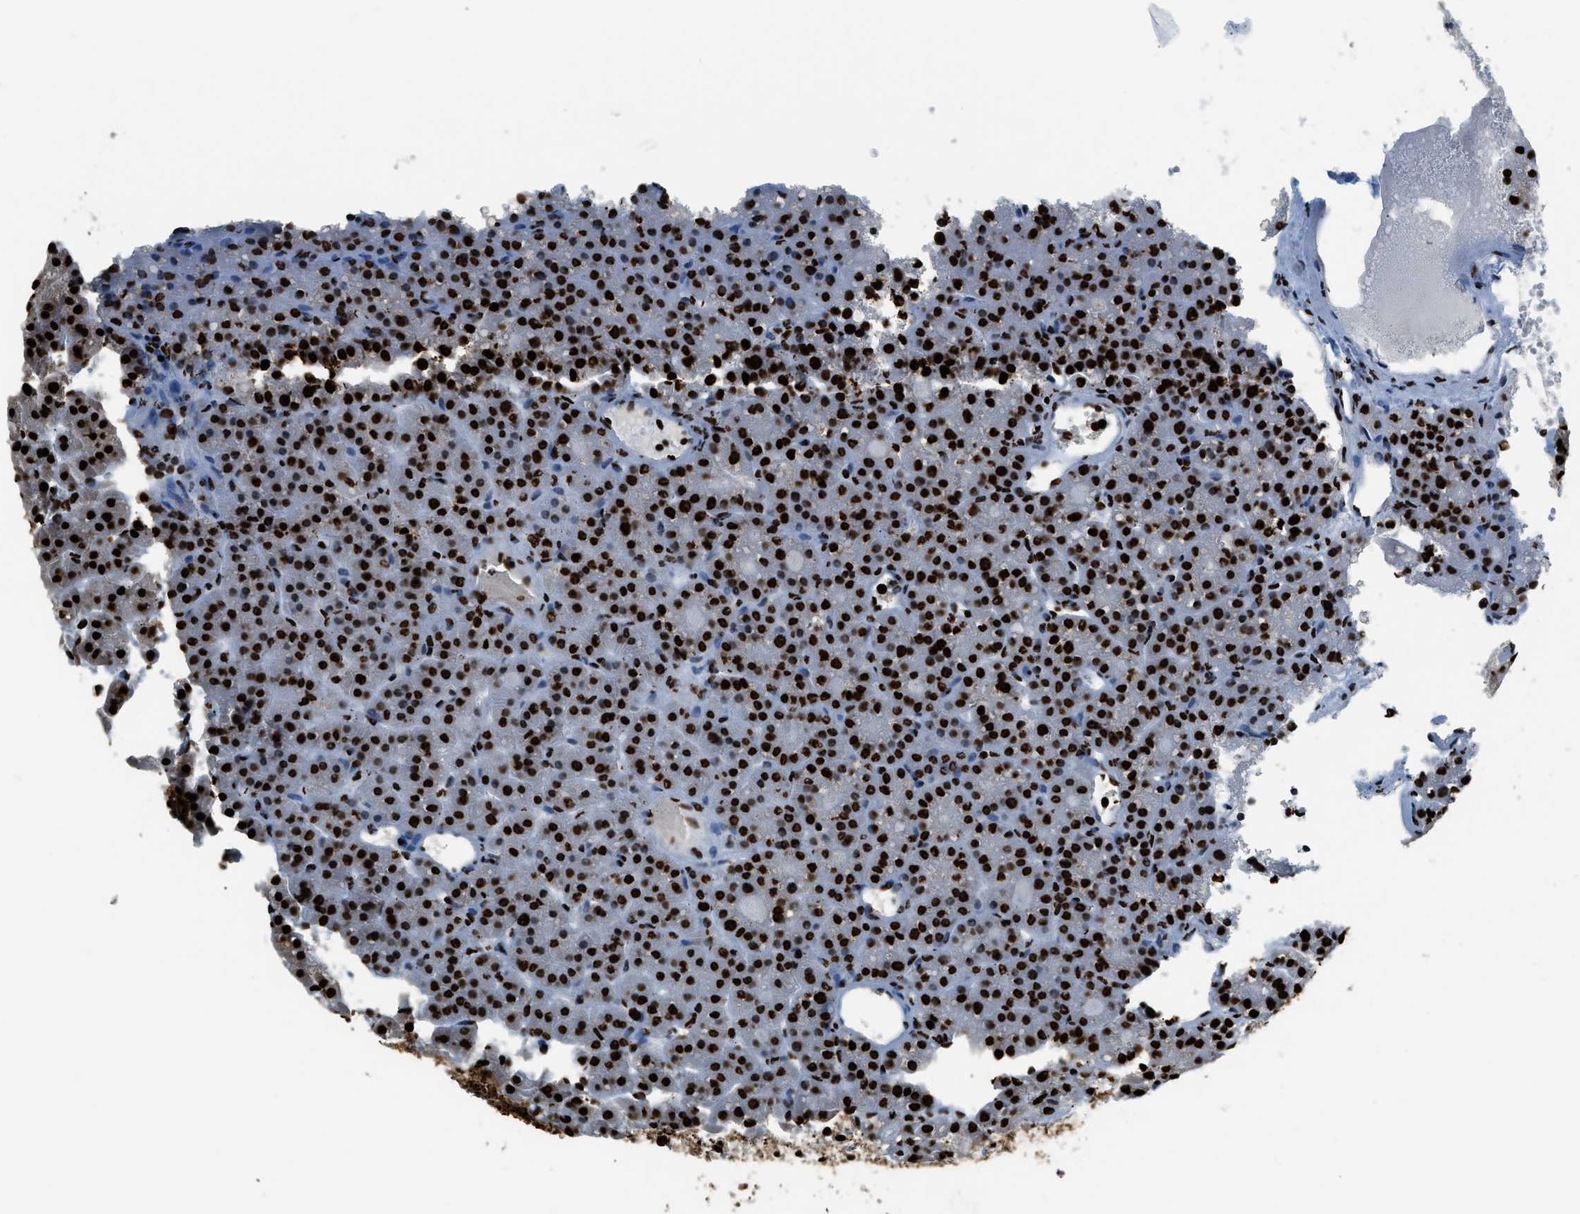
{"staining": {"intensity": "strong", "quantity": ">75%", "location": "nuclear"}, "tissue": "parathyroid gland", "cell_type": "Glandular cells", "image_type": "normal", "snomed": [{"axis": "morphology", "description": "Normal tissue, NOS"}, {"axis": "topography", "description": "Parathyroid gland"}], "caption": "Unremarkable parathyroid gland shows strong nuclear expression in approximately >75% of glandular cells Immunohistochemistry (ihc) stains the protein of interest in brown and the nuclei are stained blue..", "gene": "HNRNPM", "patient": {"sex": "female", "age": 76}}